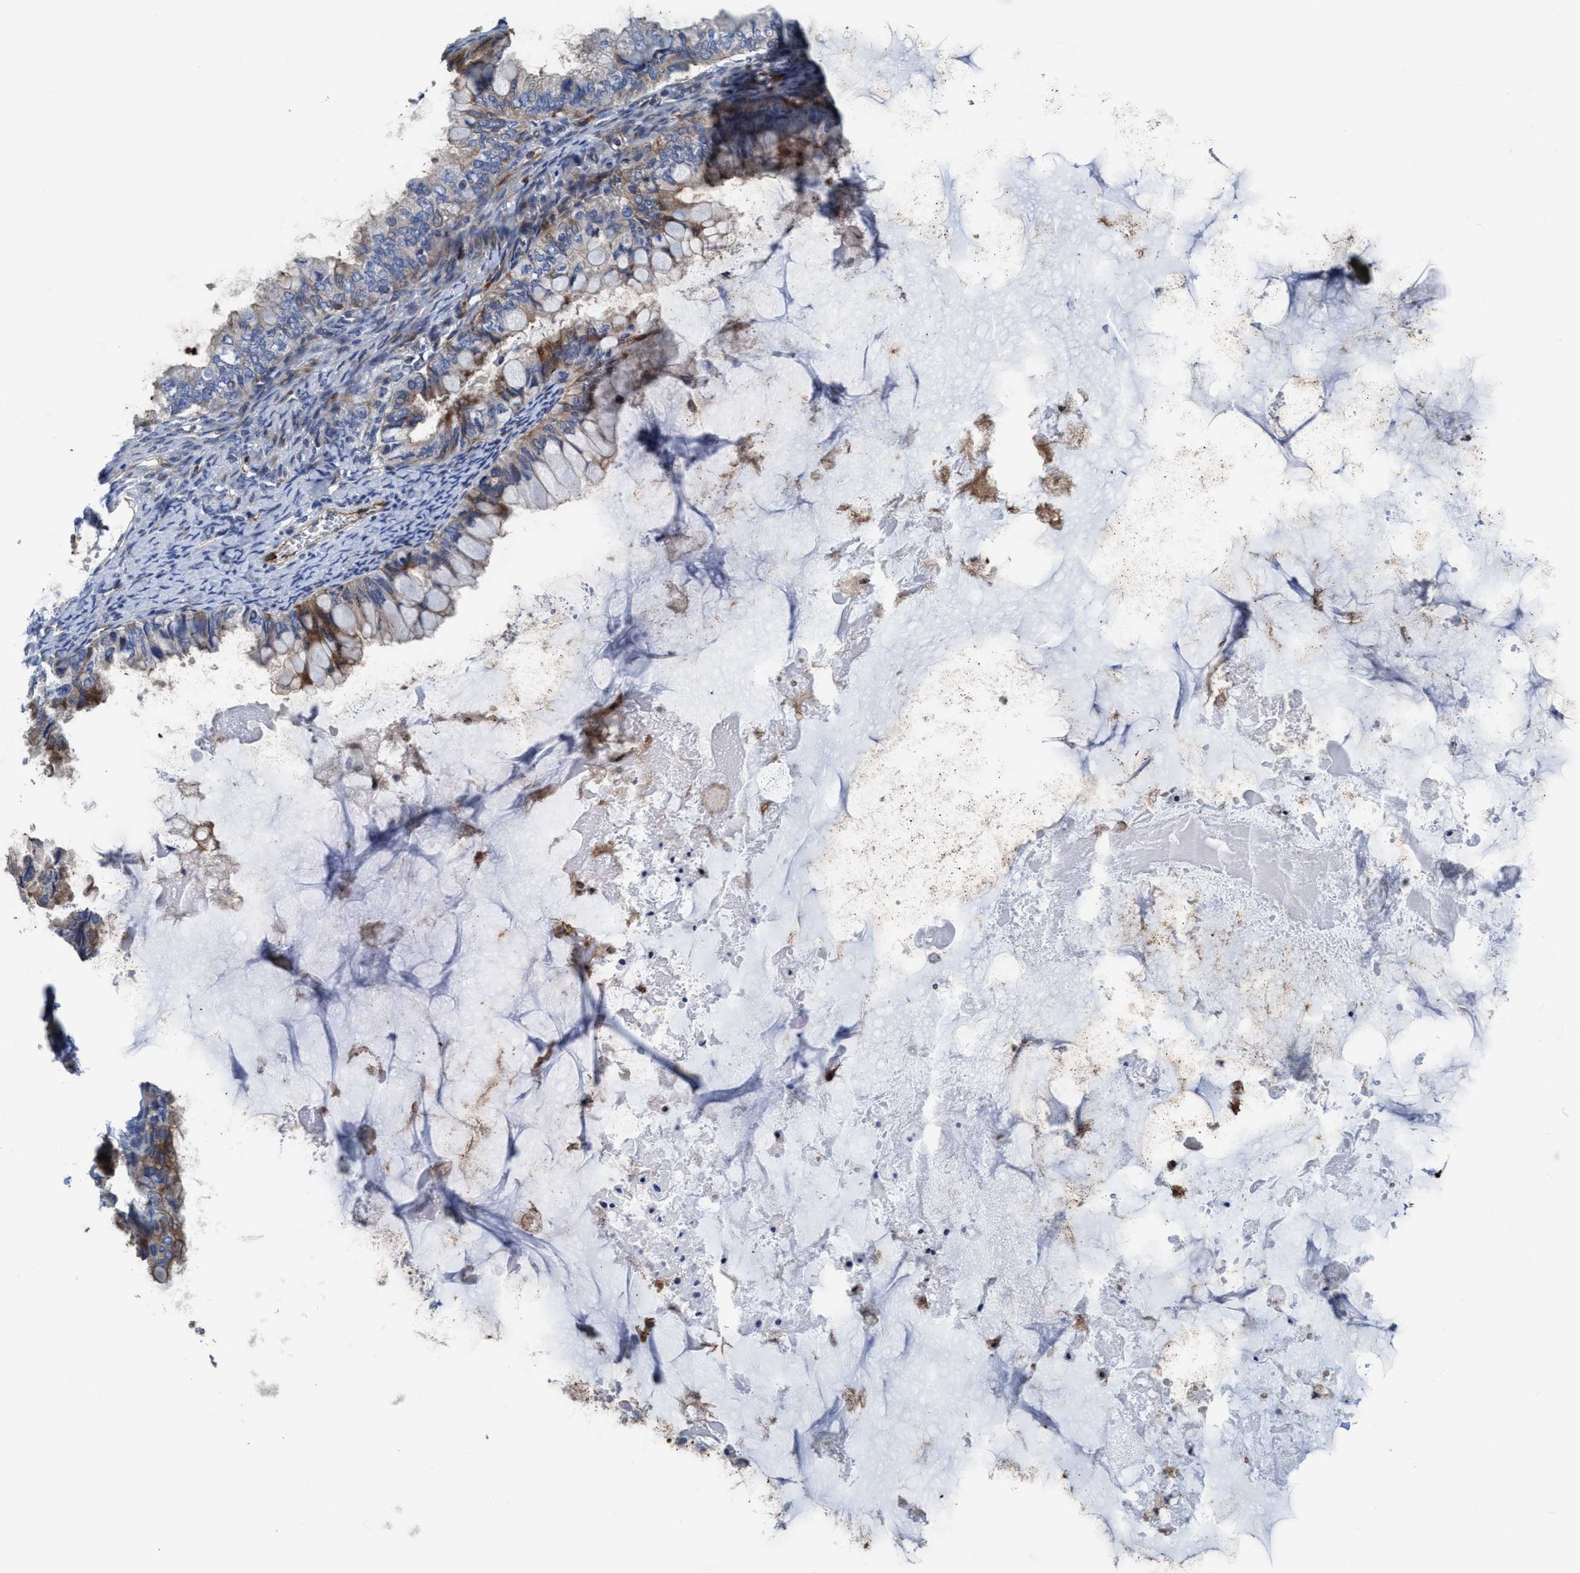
{"staining": {"intensity": "weak", "quantity": "<25%", "location": "cytoplasmic/membranous"}, "tissue": "ovarian cancer", "cell_type": "Tumor cells", "image_type": "cancer", "snomed": [{"axis": "morphology", "description": "Cystadenocarcinoma, mucinous, NOS"}, {"axis": "topography", "description": "Ovary"}], "caption": "IHC image of neoplastic tissue: ovarian cancer (mucinous cystadenocarcinoma) stained with DAB (3,3'-diaminobenzidine) exhibits no significant protein staining in tumor cells.", "gene": "NMT1", "patient": {"sex": "female", "age": 80}}